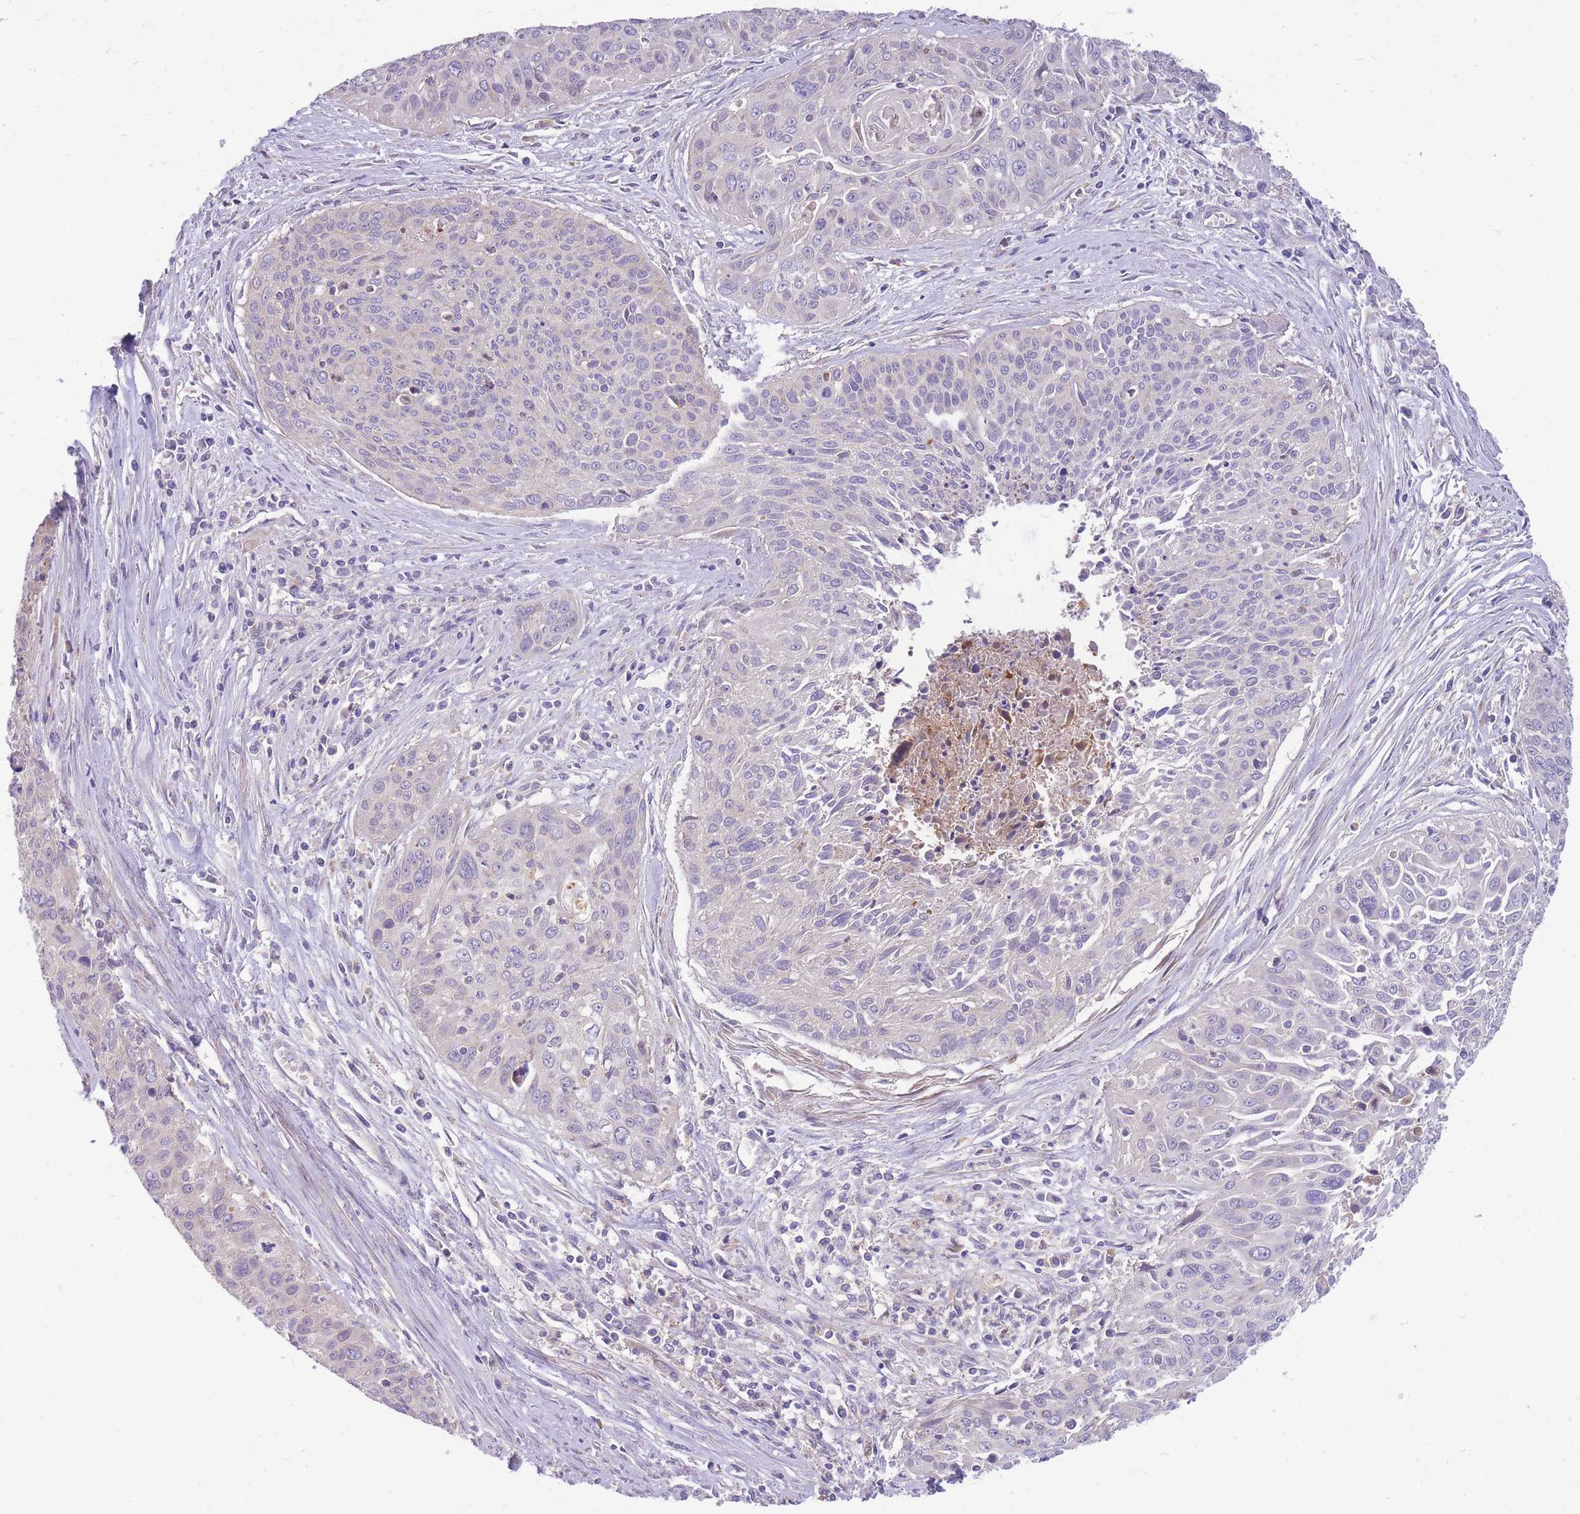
{"staining": {"intensity": "negative", "quantity": "none", "location": "none"}, "tissue": "cervical cancer", "cell_type": "Tumor cells", "image_type": "cancer", "snomed": [{"axis": "morphology", "description": "Squamous cell carcinoma, NOS"}, {"axis": "topography", "description": "Cervix"}], "caption": "This photomicrograph is of cervical cancer stained with immunohistochemistry to label a protein in brown with the nuclei are counter-stained blue. There is no staining in tumor cells. (Immunohistochemistry (ihc), brightfield microscopy, high magnification).", "gene": "OR5T1", "patient": {"sex": "female", "age": 55}}